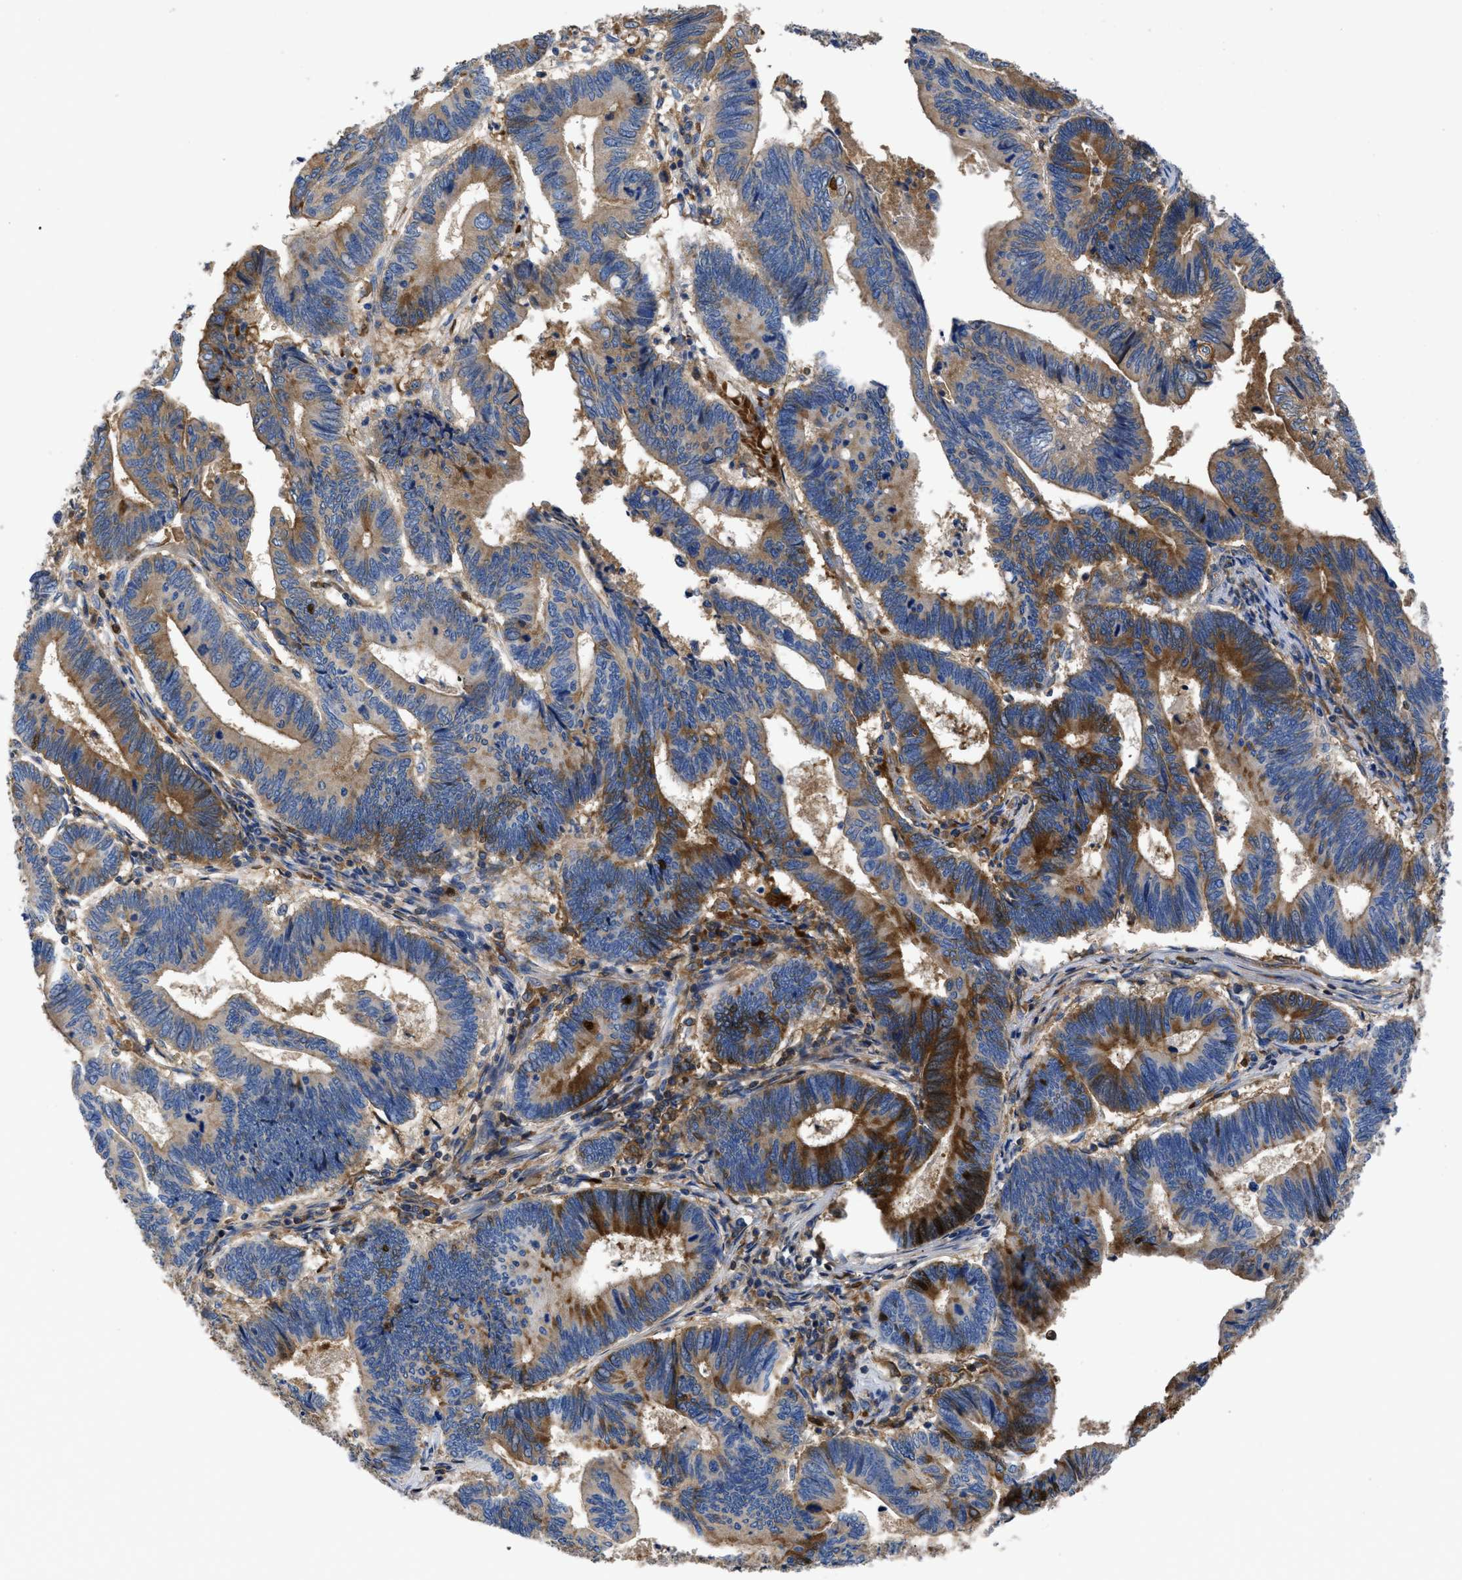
{"staining": {"intensity": "moderate", "quantity": ">75%", "location": "cytoplasmic/membranous"}, "tissue": "pancreatic cancer", "cell_type": "Tumor cells", "image_type": "cancer", "snomed": [{"axis": "morphology", "description": "Adenocarcinoma, NOS"}, {"axis": "topography", "description": "Pancreas"}], "caption": "Tumor cells exhibit medium levels of moderate cytoplasmic/membranous staining in approximately >75% of cells in pancreatic adenocarcinoma.", "gene": "SERPINA6", "patient": {"sex": "female", "age": 70}}